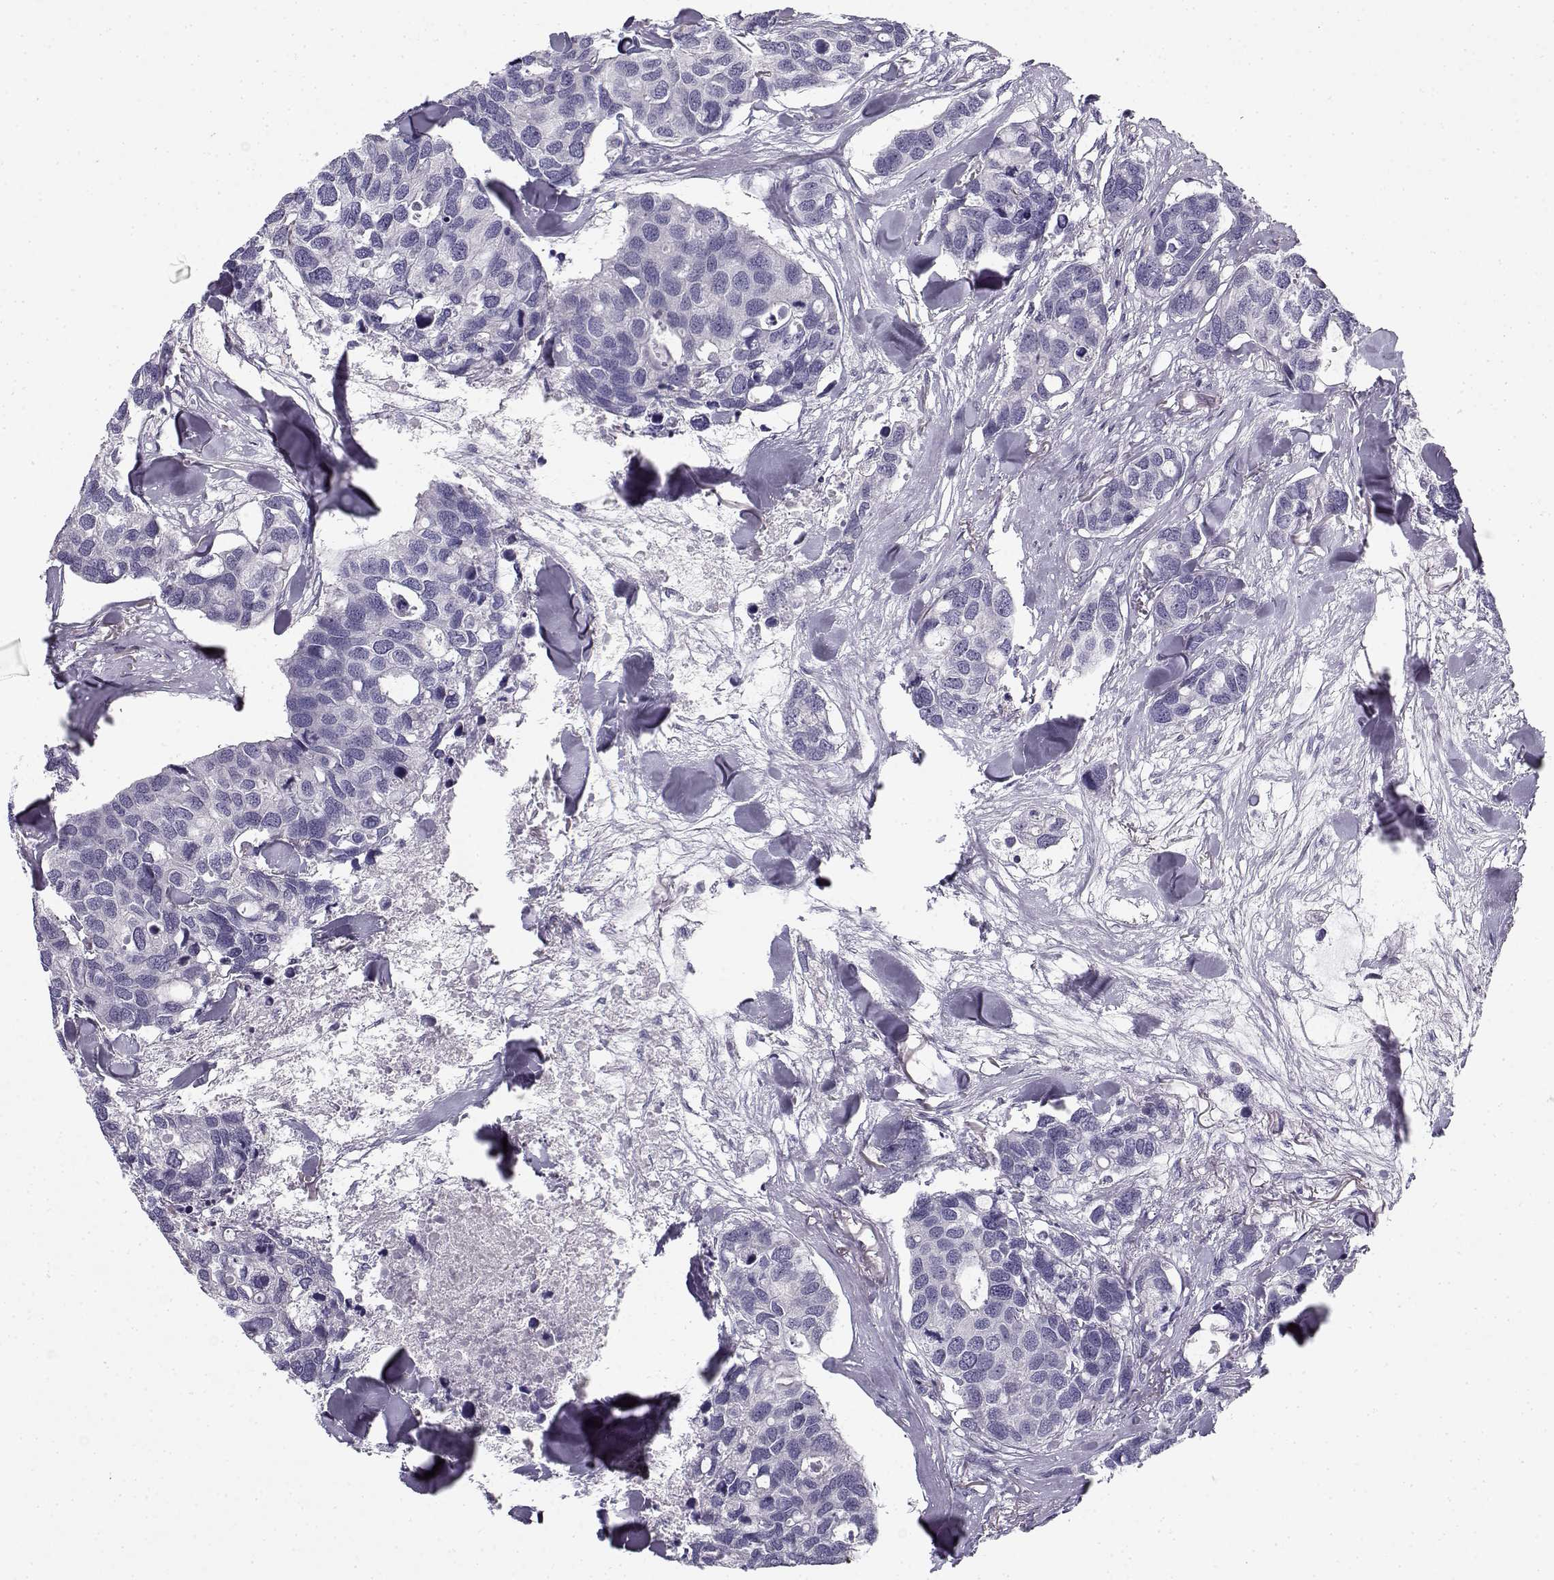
{"staining": {"intensity": "negative", "quantity": "none", "location": "none"}, "tissue": "breast cancer", "cell_type": "Tumor cells", "image_type": "cancer", "snomed": [{"axis": "morphology", "description": "Duct carcinoma"}, {"axis": "topography", "description": "Breast"}], "caption": "Immunohistochemistry photomicrograph of neoplastic tissue: human breast cancer (intraductal carcinoma) stained with DAB (3,3'-diaminobenzidine) displays no significant protein positivity in tumor cells.", "gene": "CREB3L3", "patient": {"sex": "female", "age": 83}}